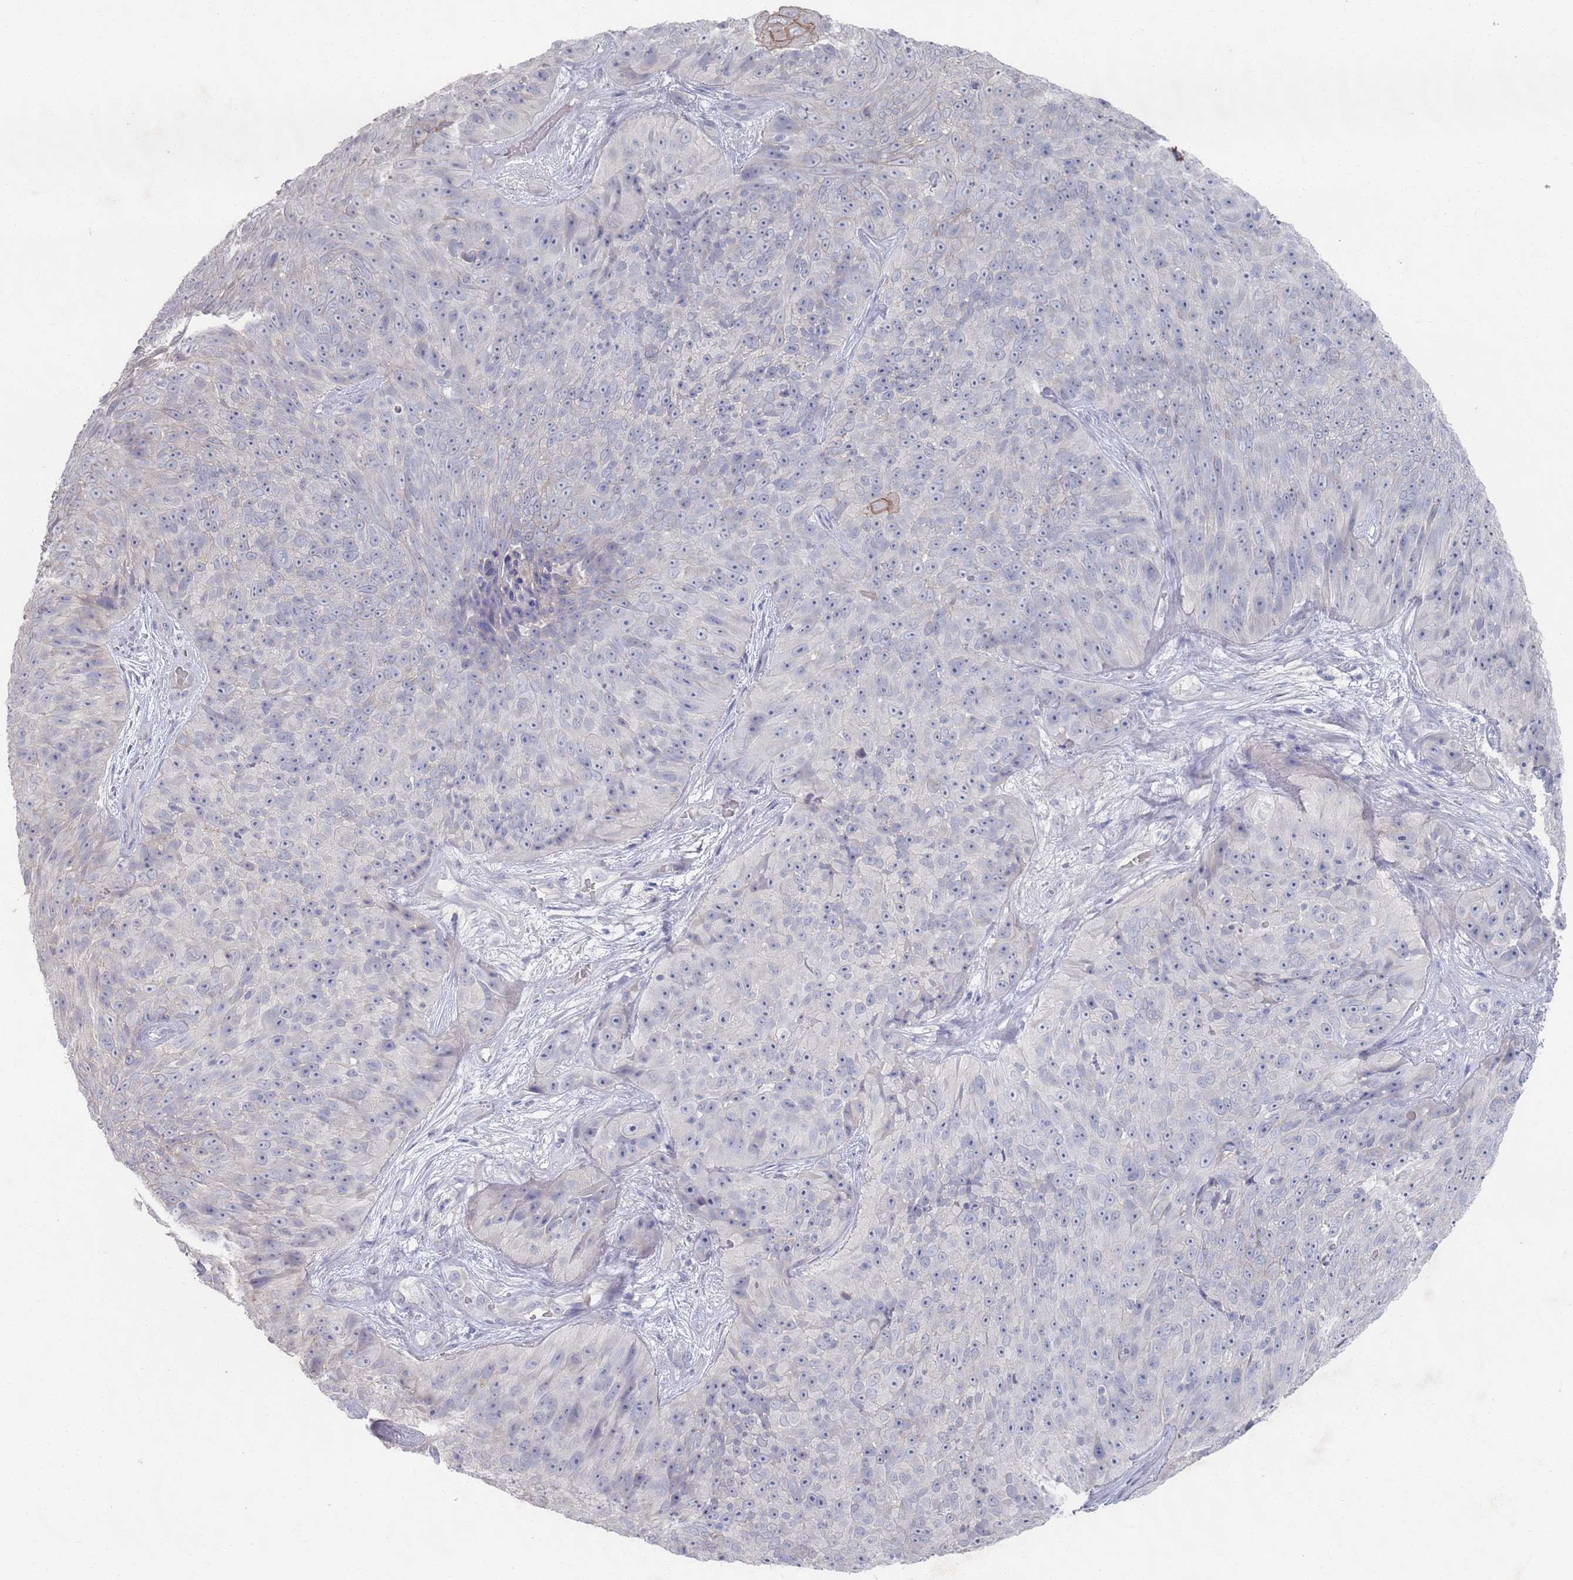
{"staining": {"intensity": "negative", "quantity": "none", "location": "none"}, "tissue": "skin cancer", "cell_type": "Tumor cells", "image_type": "cancer", "snomed": [{"axis": "morphology", "description": "Squamous cell carcinoma, NOS"}, {"axis": "topography", "description": "Skin"}], "caption": "Immunohistochemistry histopathology image of human skin cancer stained for a protein (brown), which exhibits no expression in tumor cells.", "gene": "PROM2", "patient": {"sex": "female", "age": 87}}